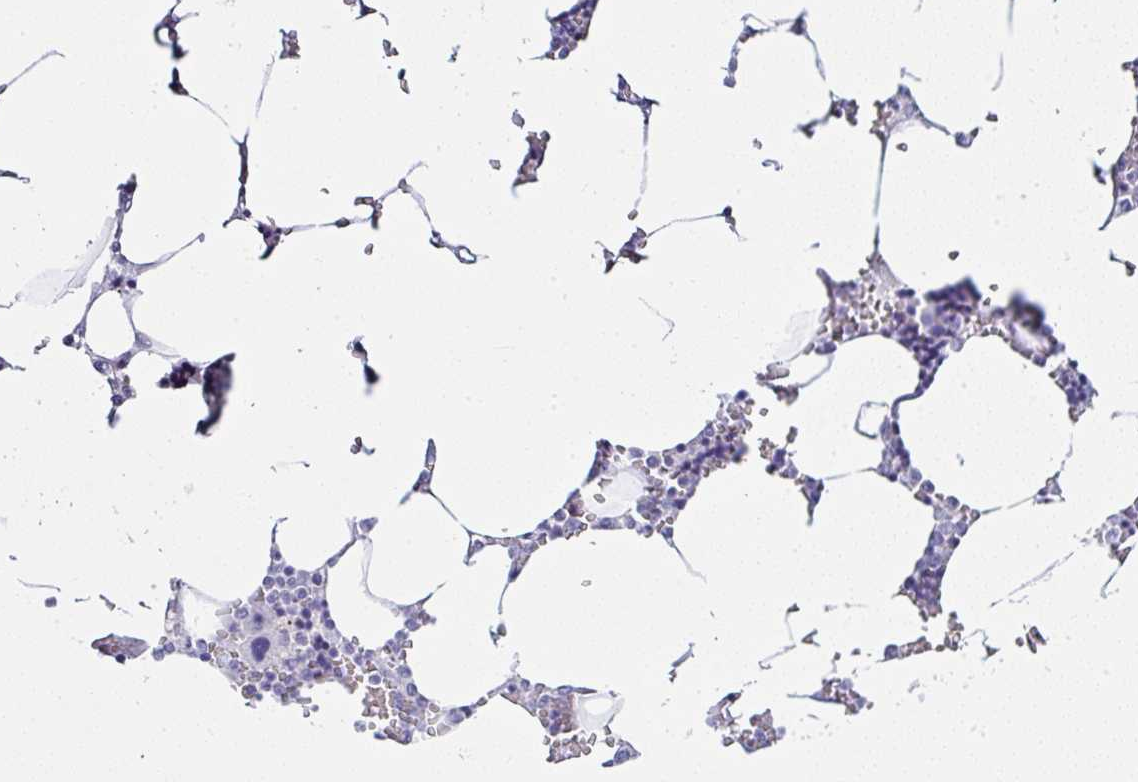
{"staining": {"intensity": "negative", "quantity": "none", "location": "none"}, "tissue": "bone marrow", "cell_type": "Hematopoietic cells", "image_type": "normal", "snomed": [{"axis": "morphology", "description": "Normal tissue, NOS"}, {"axis": "topography", "description": "Bone marrow"}], "caption": "DAB immunohistochemical staining of normal human bone marrow demonstrates no significant expression in hematopoietic cells.", "gene": "SERPINB3", "patient": {"sex": "male", "age": 64}}